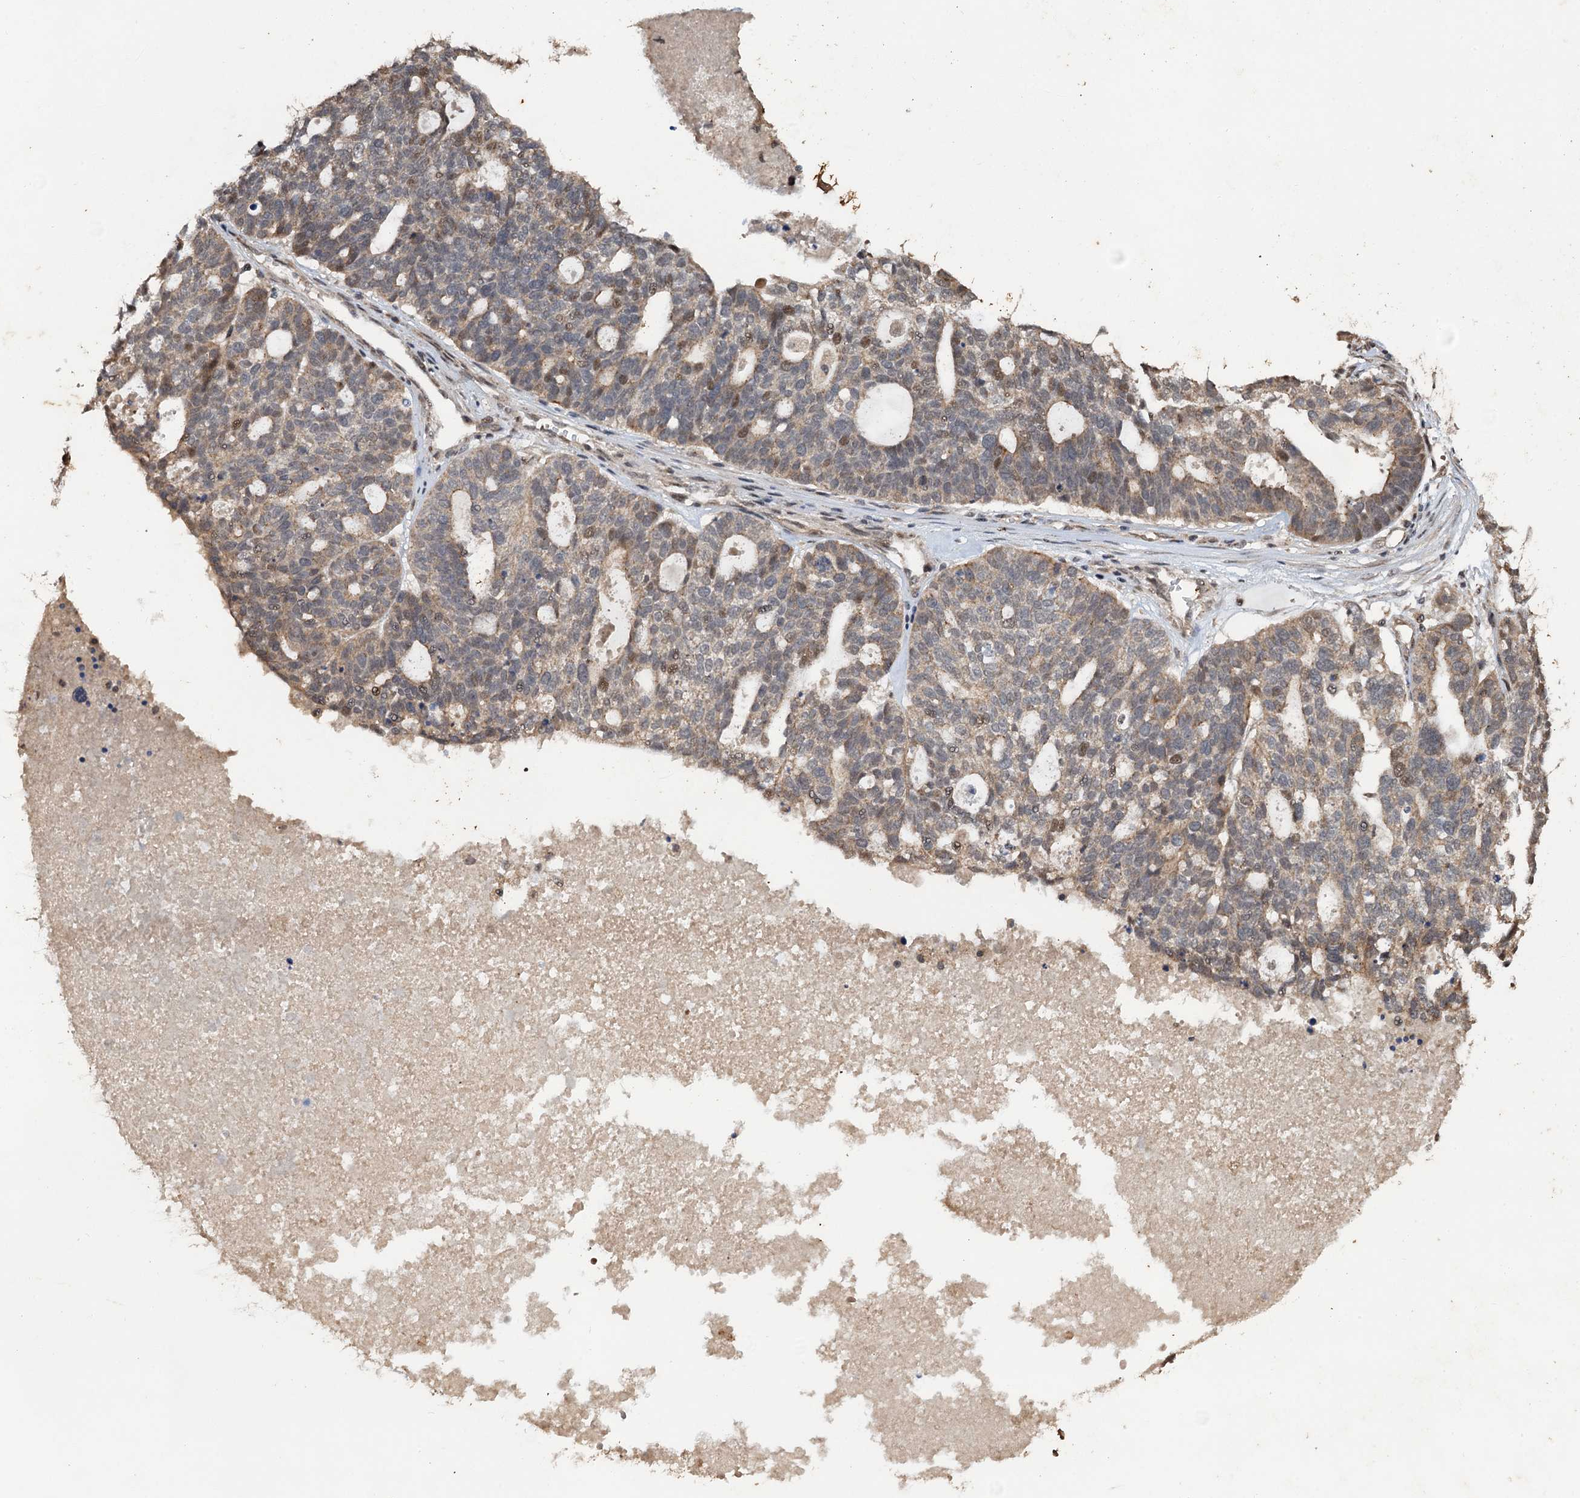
{"staining": {"intensity": "moderate", "quantity": "<25%", "location": "cytoplasmic/membranous,nuclear"}, "tissue": "ovarian cancer", "cell_type": "Tumor cells", "image_type": "cancer", "snomed": [{"axis": "morphology", "description": "Cystadenocarcinoma, serous, NOS"}, {"axis": "topography", "description": "Ovary"}], "caption": "Immunohistochemistry (IHC) (DAB) staining of serous cystadenocarcinoma (ovarian) shows moderate cytoplasmic/membranous and nuclear protein expression in about <25% of tumor cells.", "gene": "REP15", "patient": {"sex": "female", "age": 59}}